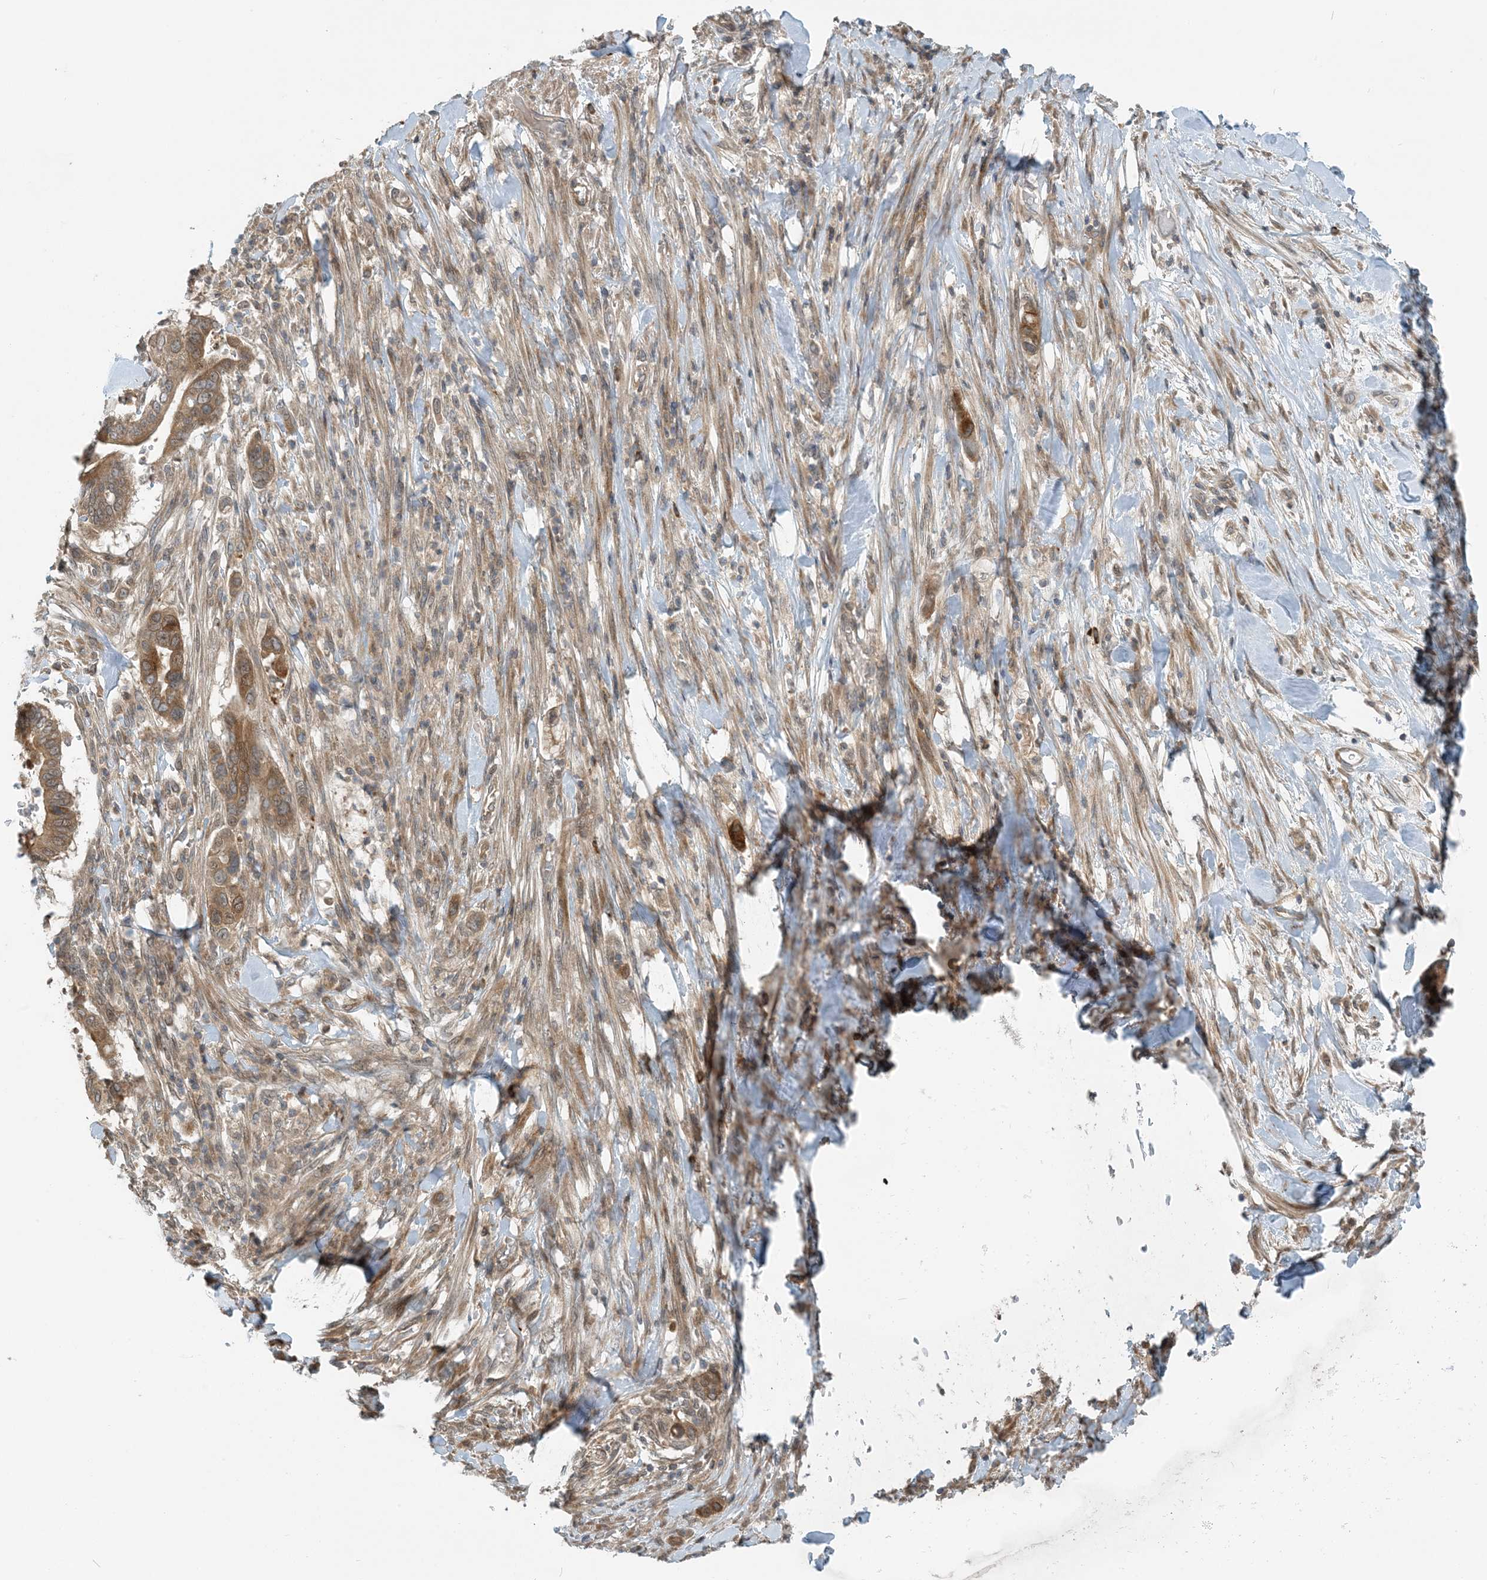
{"staining": {"intensity": "moderate", "quantity": ">75%", "location": "cytoplasmic/membranous"}, "tissue": "pancreatic cancer", "cell_type": "Tumor cells", "image_type": "cancer", "snomed": [{"axis": "morphology", "description": "Adenocarcinoma, NOS"}, {"axis": "topography", "description": "Pancreas"}], "caption": "Adenocarcinoma (pancreatic) was stained to show a protein in brown. There is medium levels of moderate cytoplasmic/membranous positivity in about >75% of tumor cells.", "gene": "ZBTB3", "patient": {"sex": "male", "age": 68}}